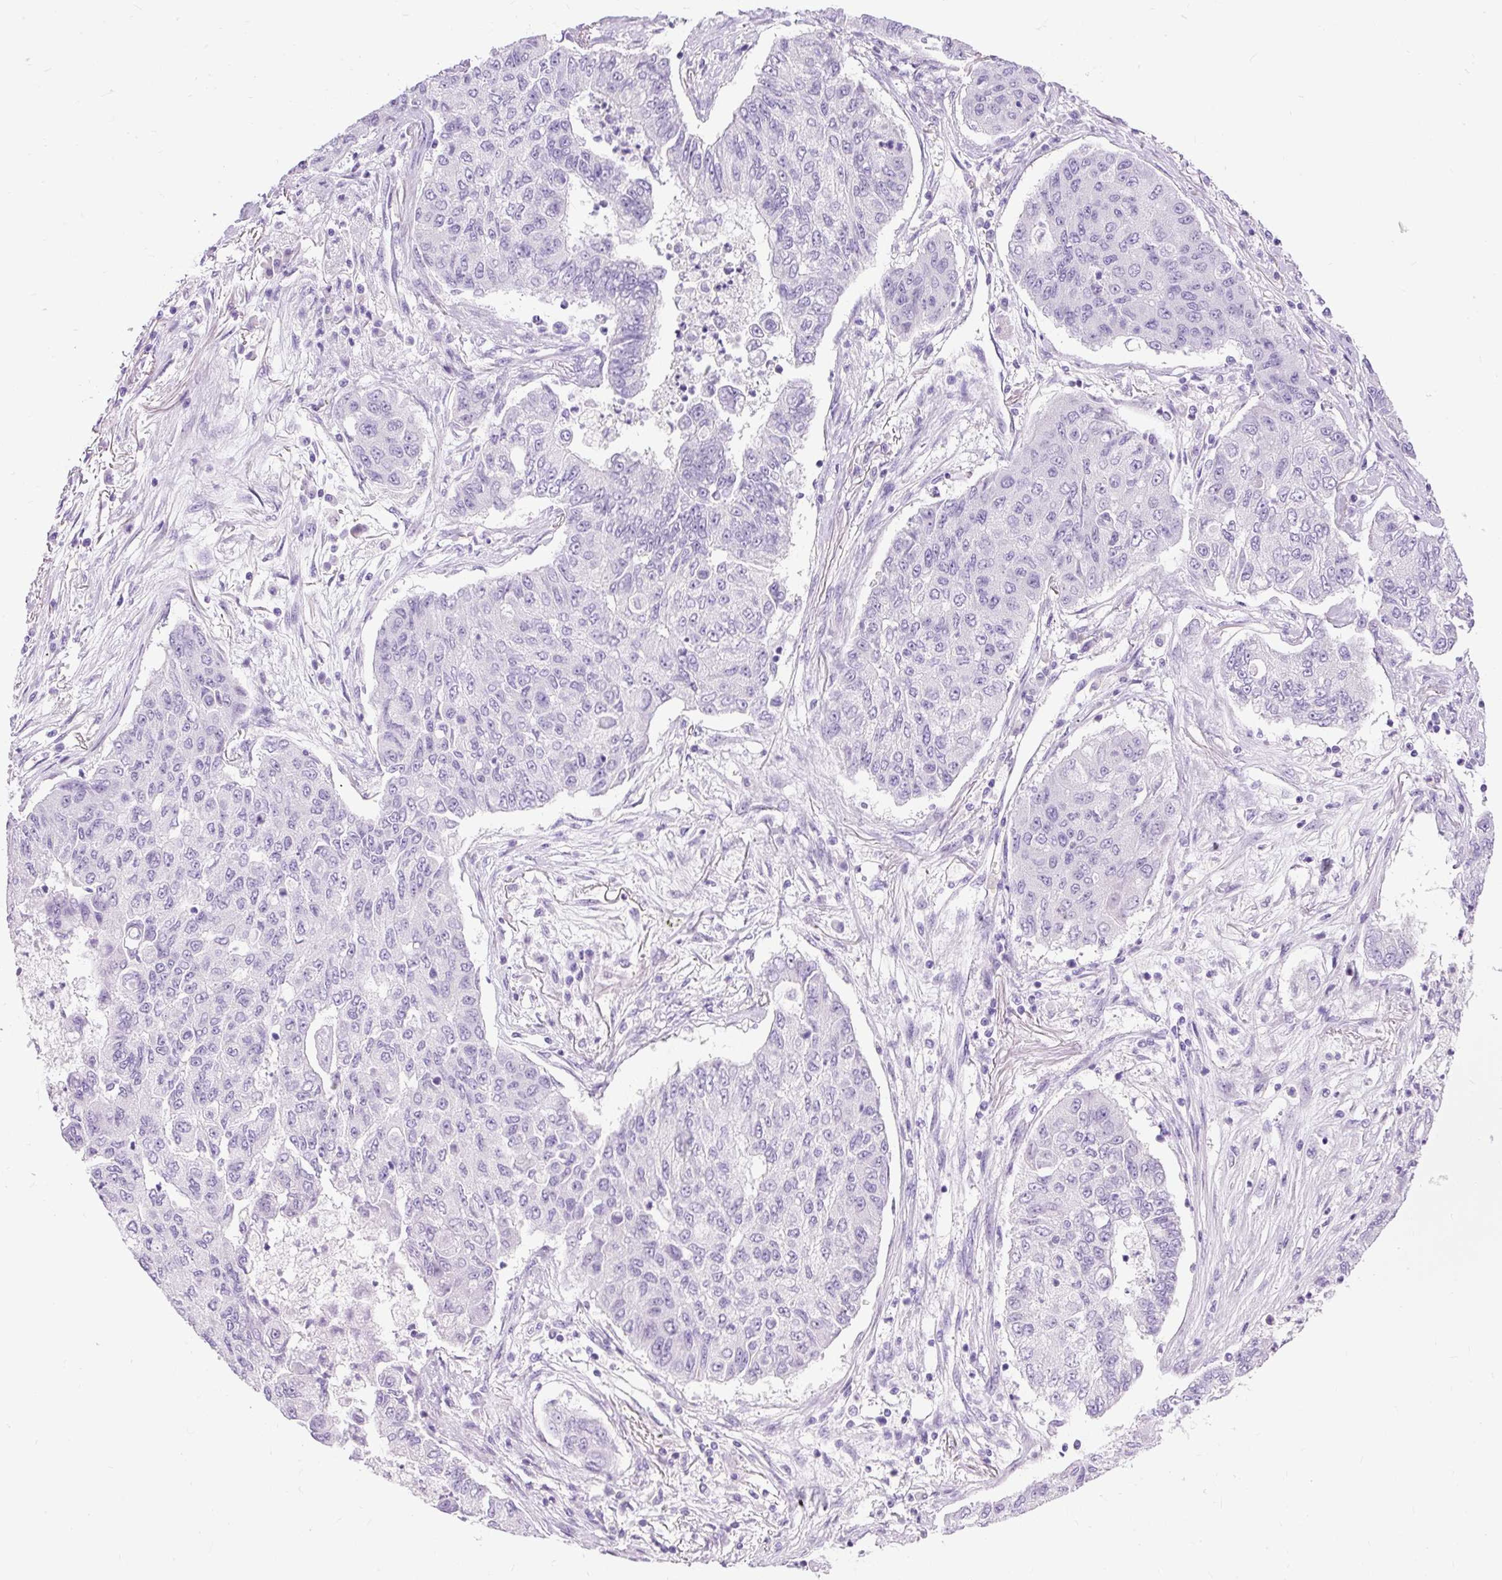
{"staining": {"intensity": "negative", "quantity": "none", "location": "none"}, "tissue": "lung cancer", "cell_type": "Tumor cells", "image_type": "cancer", "snomed": [{"axis": "morphology", "description": "Squamous cell carcinoma, NOS"}, {"axis": "topography", "description": "Lung"}], "caption": "Immunohistochemical staining of lung cancer shows no significant staining in tumor cells. (DAB immunohistochemistry, high magnification).", "gene": "UPP1", "patient": {"sex": "male", "age": 74}}